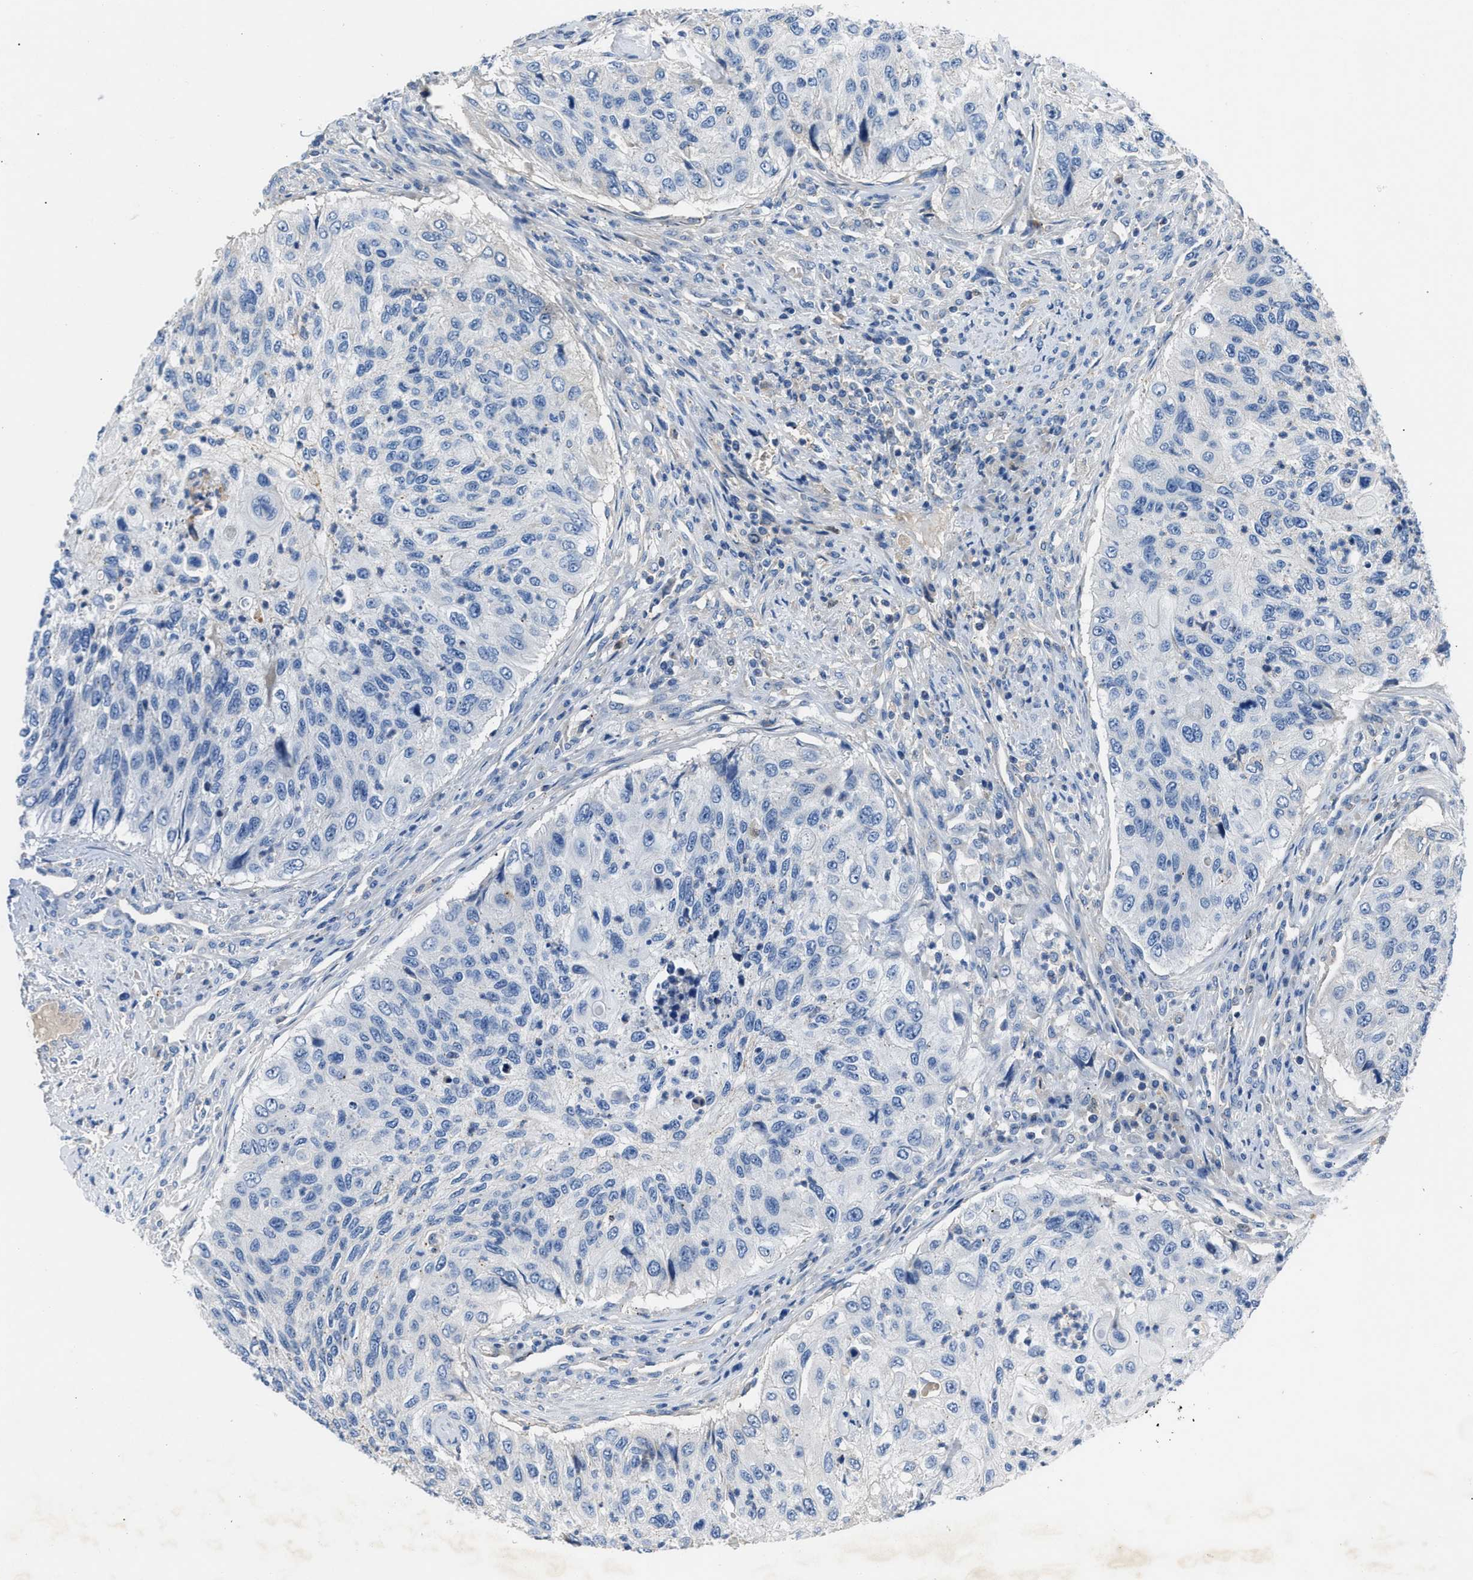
{"staining": {"intensity": "negative", "quantity": "none", "location": "none"}, "tissue": "urothelial cancer", "cell_type": "Tumor cells", "image_type": "cancer", "snomed": [{"axis": "morphology", "description": "Urothelial carcinoma, High grade"}, {"axis": "topography", "description": "Urinary bladder"}], "caption": "Urothelial cancer stained for a protein using immunohistochemistry demonstrates no positivity tumor cells.", "gene": "DNAAF5", "patient": {"sex": "female", "age": 60}}